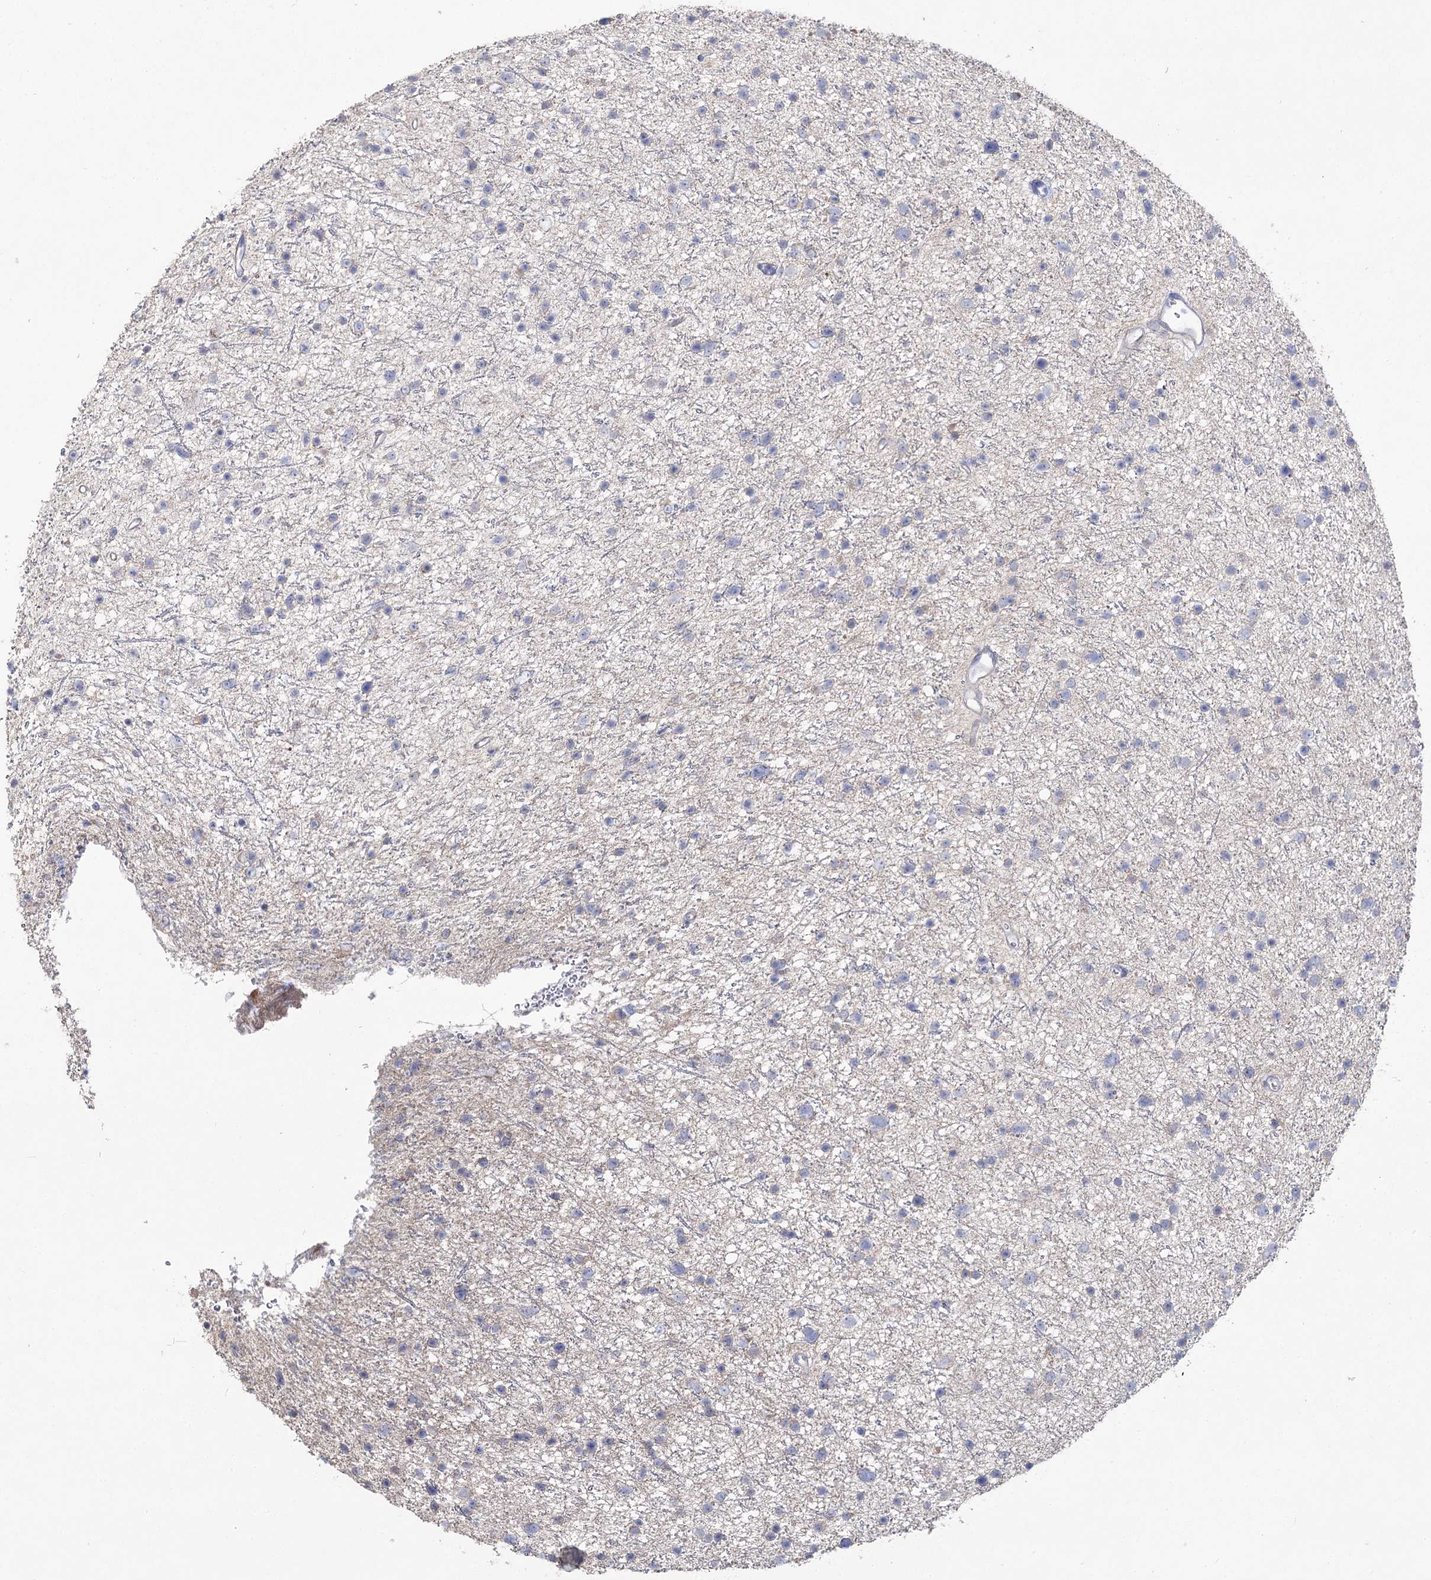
{"staining": {"intensity": "negative", "quantity": "none", "location": "none"}, "tissue": "glioma", "cell_type": "Tumor cells", "image_type": "cancer", "snomed": [{"axis": "morphology", "description": "Glioma, malignant, Low grade"}, {"axis": "topography", "description": "Cerebral cortex"}], "caption": "An IHC image of glioma is shown. There is no staining in tumor cells of glioma.", "gene": "NRAP", "patient": {"sex": "female", "age": 39}}